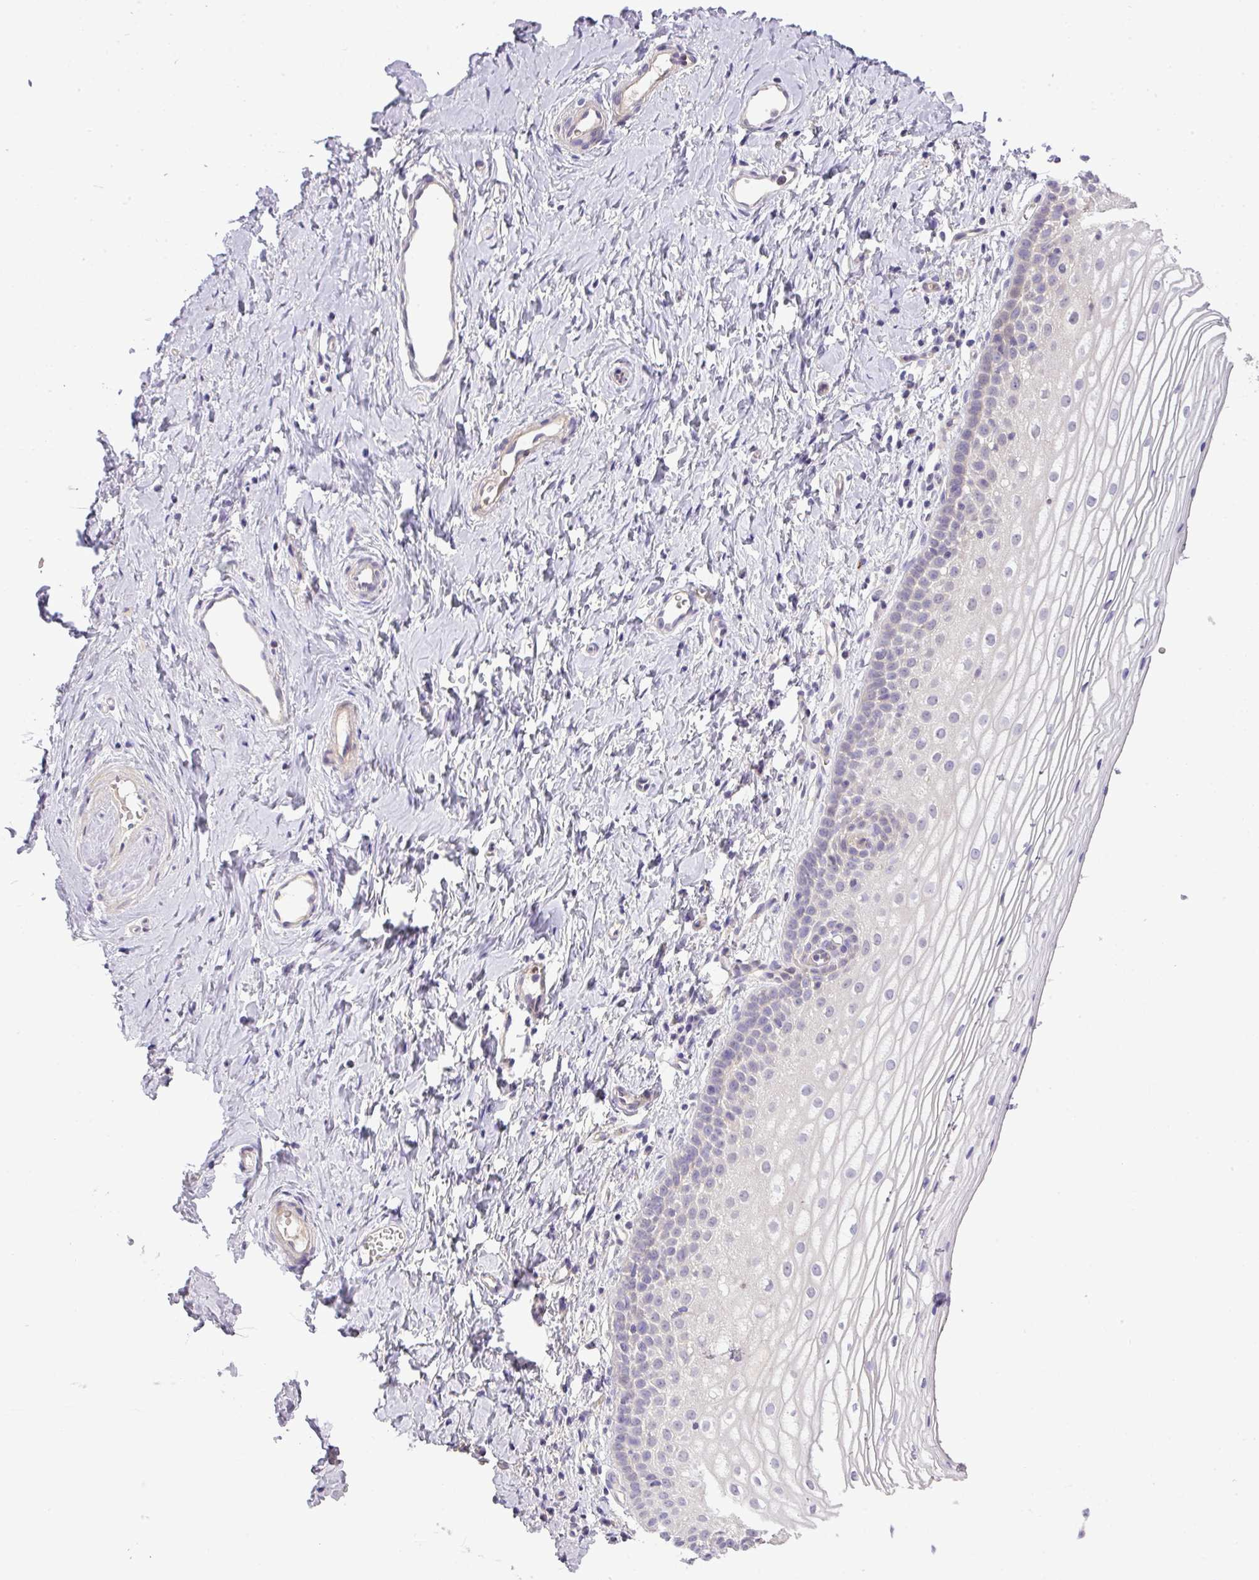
{"staining": {"intensity": "negative", "quantity": "none", "location": "none"}, "tissue": "vagina", "cell_type": "Squamous epithelial cells", "image_type": "normal", "snomed": [{"axis": "morphology", "description": "Normal tissue, NOS"}, {"axis": "topography", "description": "Vagina"}], "caption": "This is a micrograph of immunohistochemistry staining of benign vagina, which shows no expression in squamous epithelial cells.", "gene": "PIK3R5", "patient": {"sex": "female", "age": 56}}